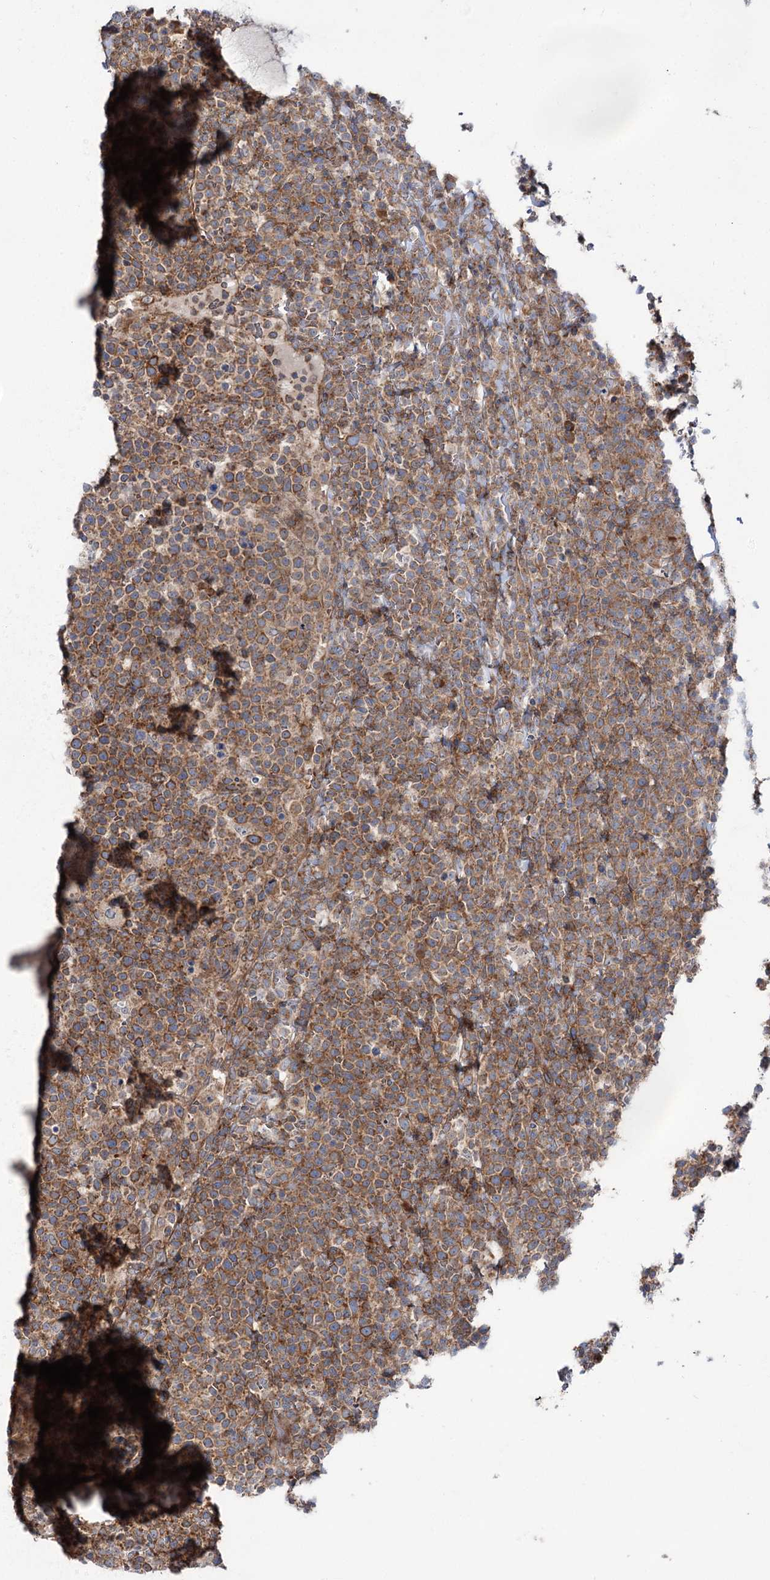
{"staining": {"intensity": "moderate", "quantity": ">75%", "location": "cytoplasmic/membranous"}, "tissue": "lymphoma", "cell_type": "Tumor cells", "image_type": "cancer", "snomed": [{"axis": "morphology", "description": "Malignant lymphoma, non-Hodgkin's type, High grade"}, {"axis": "topography", "description": "Lymph node"}], "caption": "Moderate cytoplasmic/membranous expression is appreciated in approximately >75% of tumor cells in high-grade malignant lymphoma, non-Hodgkin's type.", "gene": "VWA2", "patient": {"sex": "male", "age": 61}}